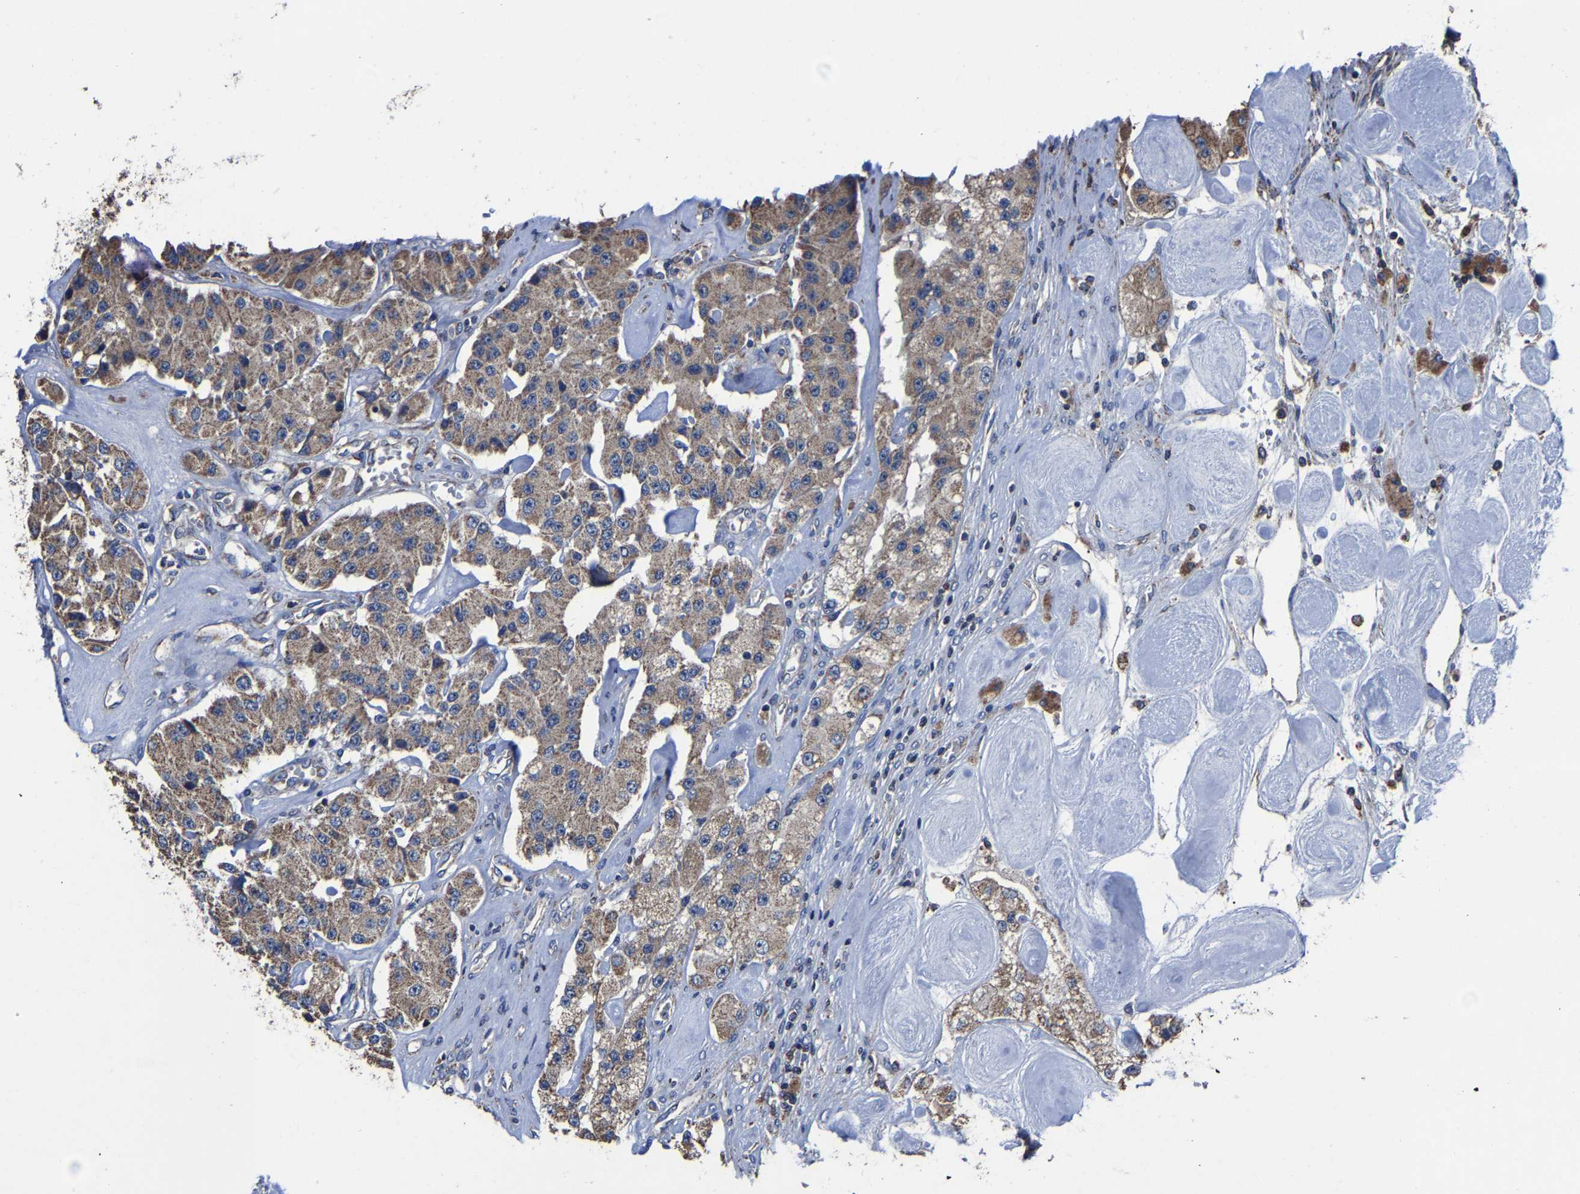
{"staining": {"intensity": "moderate", "quantity": ">75%", "location": "cytoplasmic/membranous"}, "tissue": "carcinoid", "cell_type": "Tumor cells", "image_type": "cancer", "snomed": [{"axis": "morphology", "description": "Carcinoid, malignant, NOS"}, {"axis": "topography", "description": "Pancreas"}], "caption": "An image showing moderate cytoplasmic/membranous staining in about >75% of tumor cells in carcinoid, as visualized by brown immunohistochemical staining.", "gene": "ZCCHC7", "patient": {"sex": "male", "age": 41}}